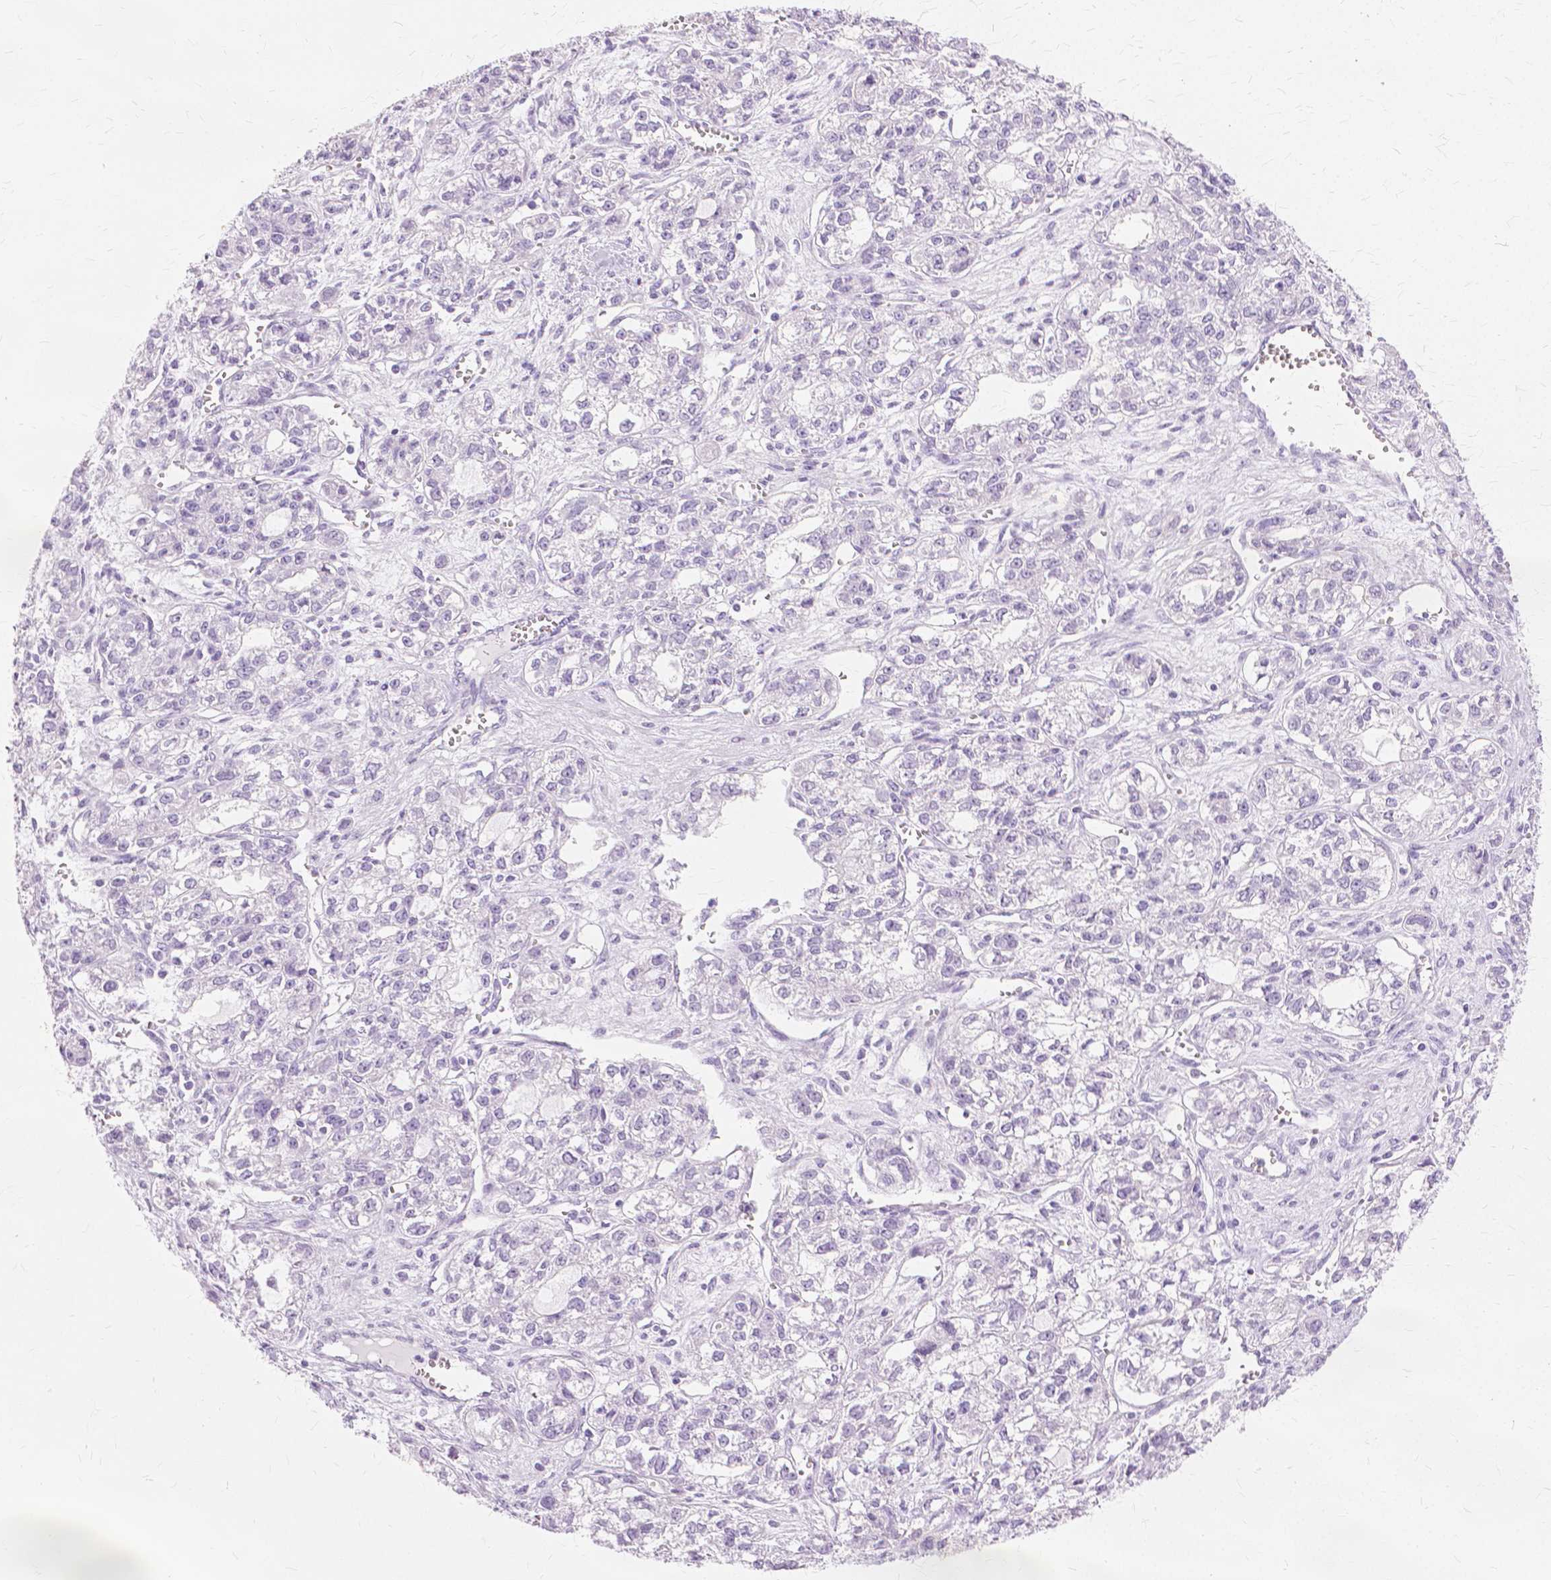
{"staining": {"intensity": "negative", "quantity": "none", "location": "none"}, "tissue": "ovarian cancer", "cell_type": "Tumor cells", "image_type": "cancer", "snomed": [{"axis": "morphology", "description": "Carcinoma, endometroid"}, {"axis": "topography", "description": "Ovary"}], "caption": "The histopathology image reveals no staining of tumor cells in ovarian cancer (endometroid carcinoma).", "gene": "TGM1", "patient": {"sex": "female", "age": 64}}